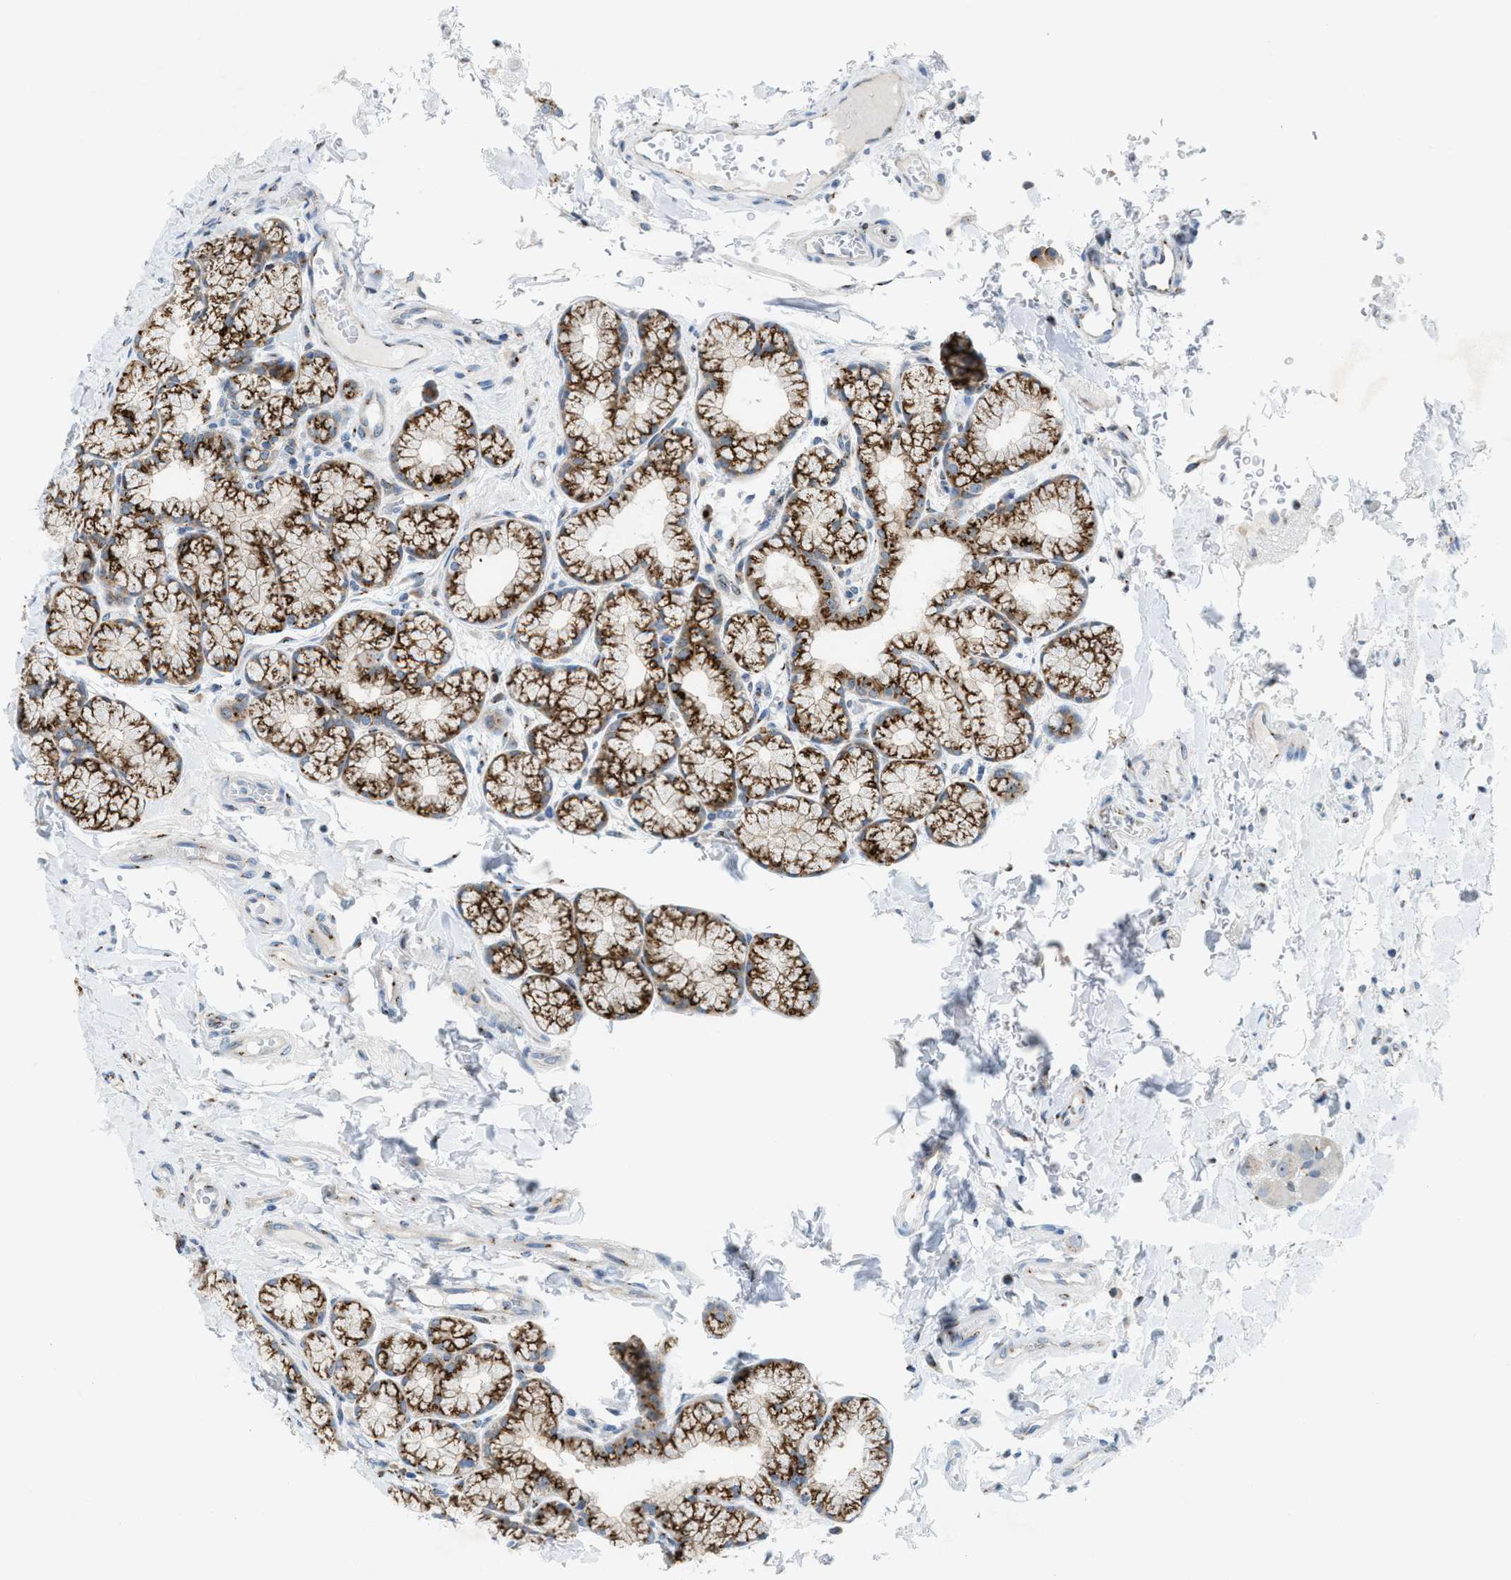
{"staining": {"intensity": "strong", "quantity": ">75%", "location": "cytoplasmic/membranous"}, "tissue": "duodenum", "cell_type": "Glandular cells", "image_type": "normal", "snomed": [{"axis": "morphology", "description": "Normal tissue, NOS"}, {"axis": "topography", "description": "Duodenum"}], "caption": "A high amount of strong cytoplasmic/membranous staining is seen in about >75% of glandular cells in benign duodenum.", "gene": "SLC38A10", "patient": {"sex": "male", "age": 50}}